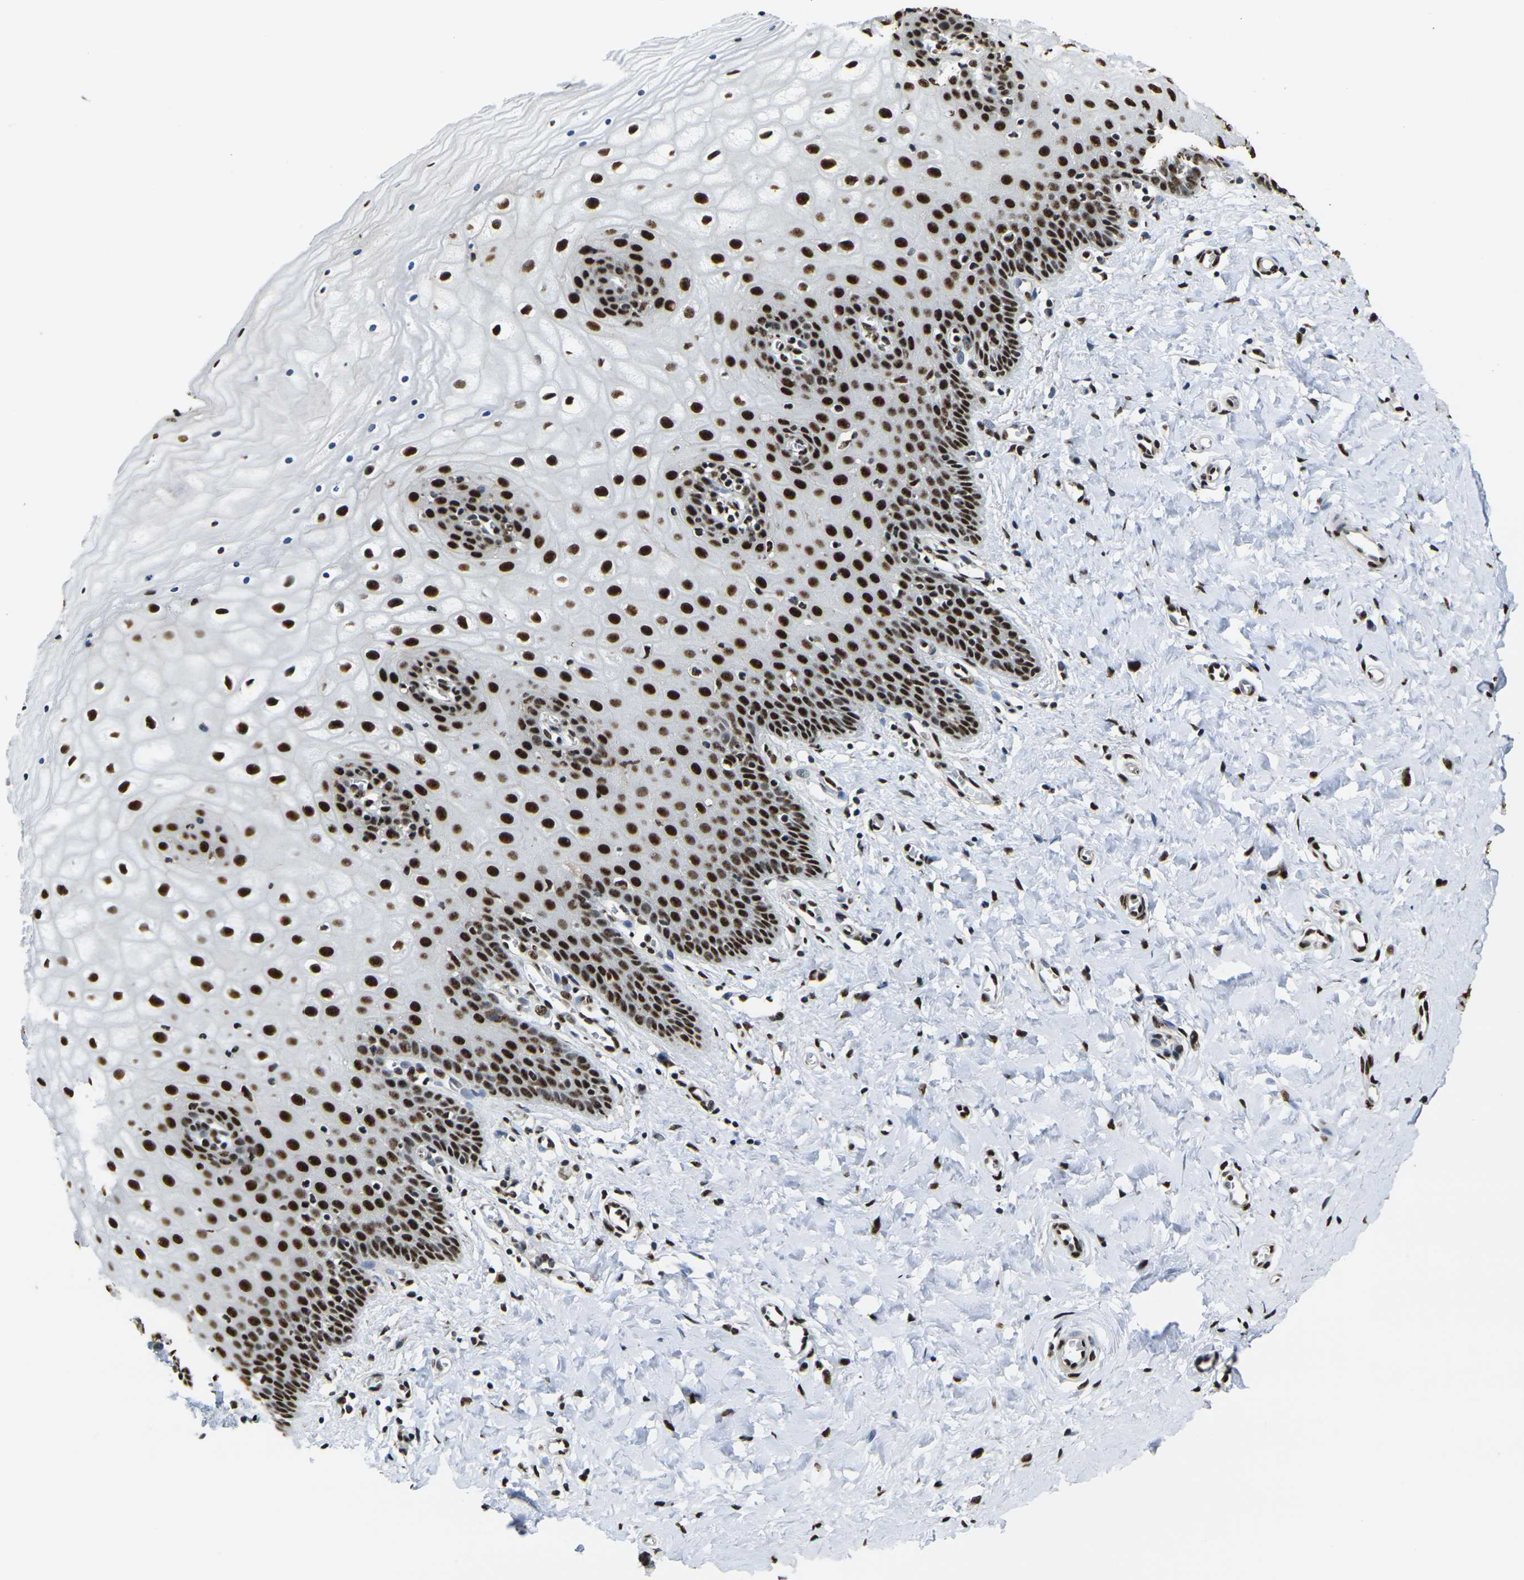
{"staining": {"intensity": "strong", "quantity": ">75%", "location": "nuclear"}, "tissue": "cervix", "cell_type": "Glandular cells", "image_type": "normal", "snomed": [{"axis": "morphology", "description": "Normal tissue, NOS"}, {"axis": "topography", "description": "Cervix"}], "caption": "Immunohistochemical staining of benign cervix reveals strong nuclear protein positivity in approximately >75% of glandular cells. (DAB IHC, brown staining for protein, blue staining for nuclei).", "gene": "SMARCC1", "patient": {"sex": "female", "age": 55}}